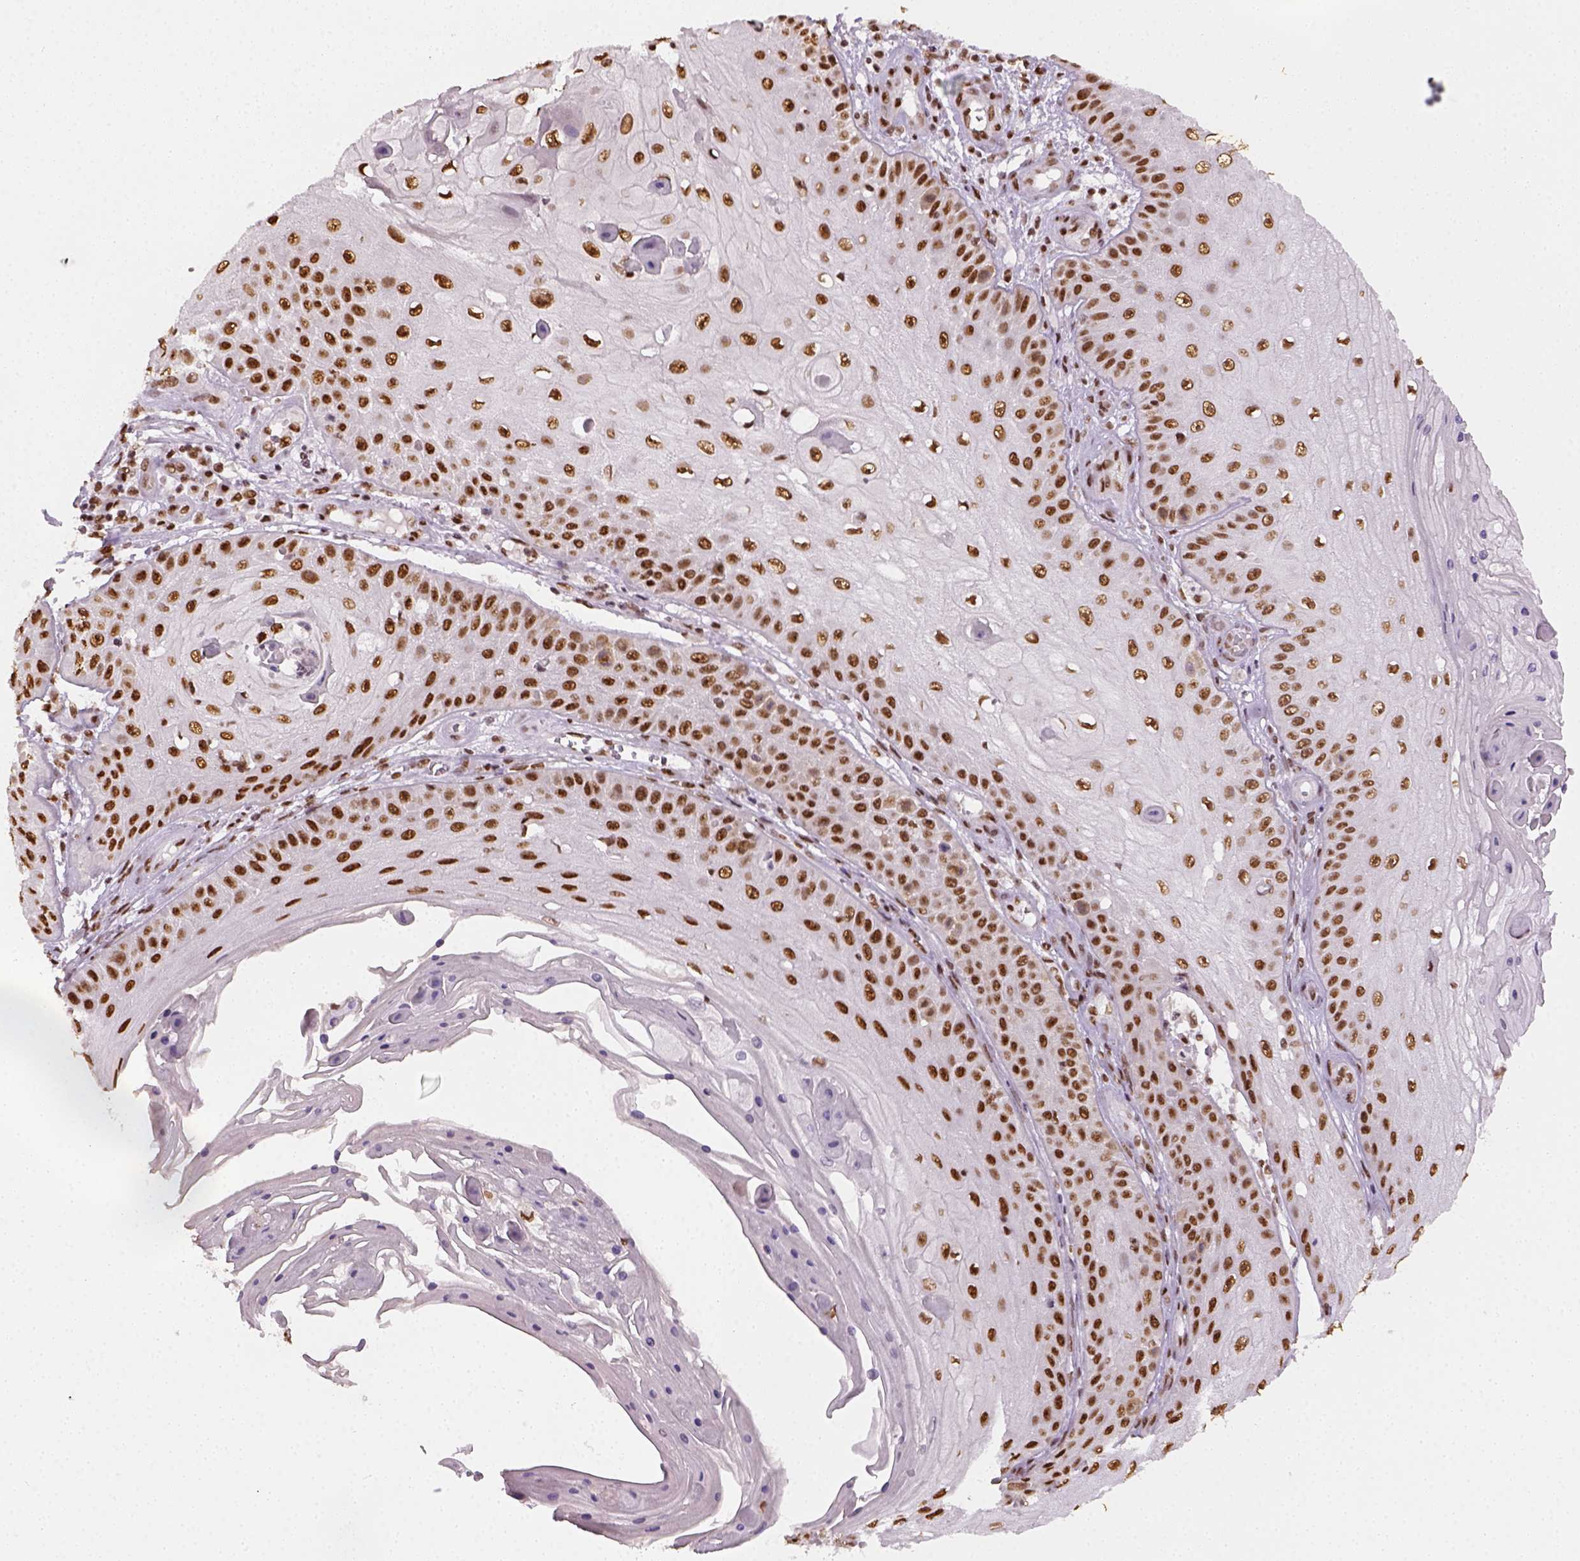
{"staining": {"intensity": "strong", "quantity": ">75%", "location": "nuclear"}, "tissue": "skin cancer", "cell_type": "Tumor cells", "image_type": "cancer", "snomed": [{"axis": "morphology", "description": "Squamous cell carcinoma, NOS"}, {"axis": "topography", "description": "Skin"}], "caption": "Skin cancer (squamous cell carcinoma) tissue demonstrates strong nuclear staining in approximately >75% of tumor cells, visualized by immunohistochemistry. Using DAB (brown) and hematoxylin (blue) stains, captured at high magnification using brightfield microscopy.", "gene": "FANCE", "patient": {"sex": "male", "age": 70}}